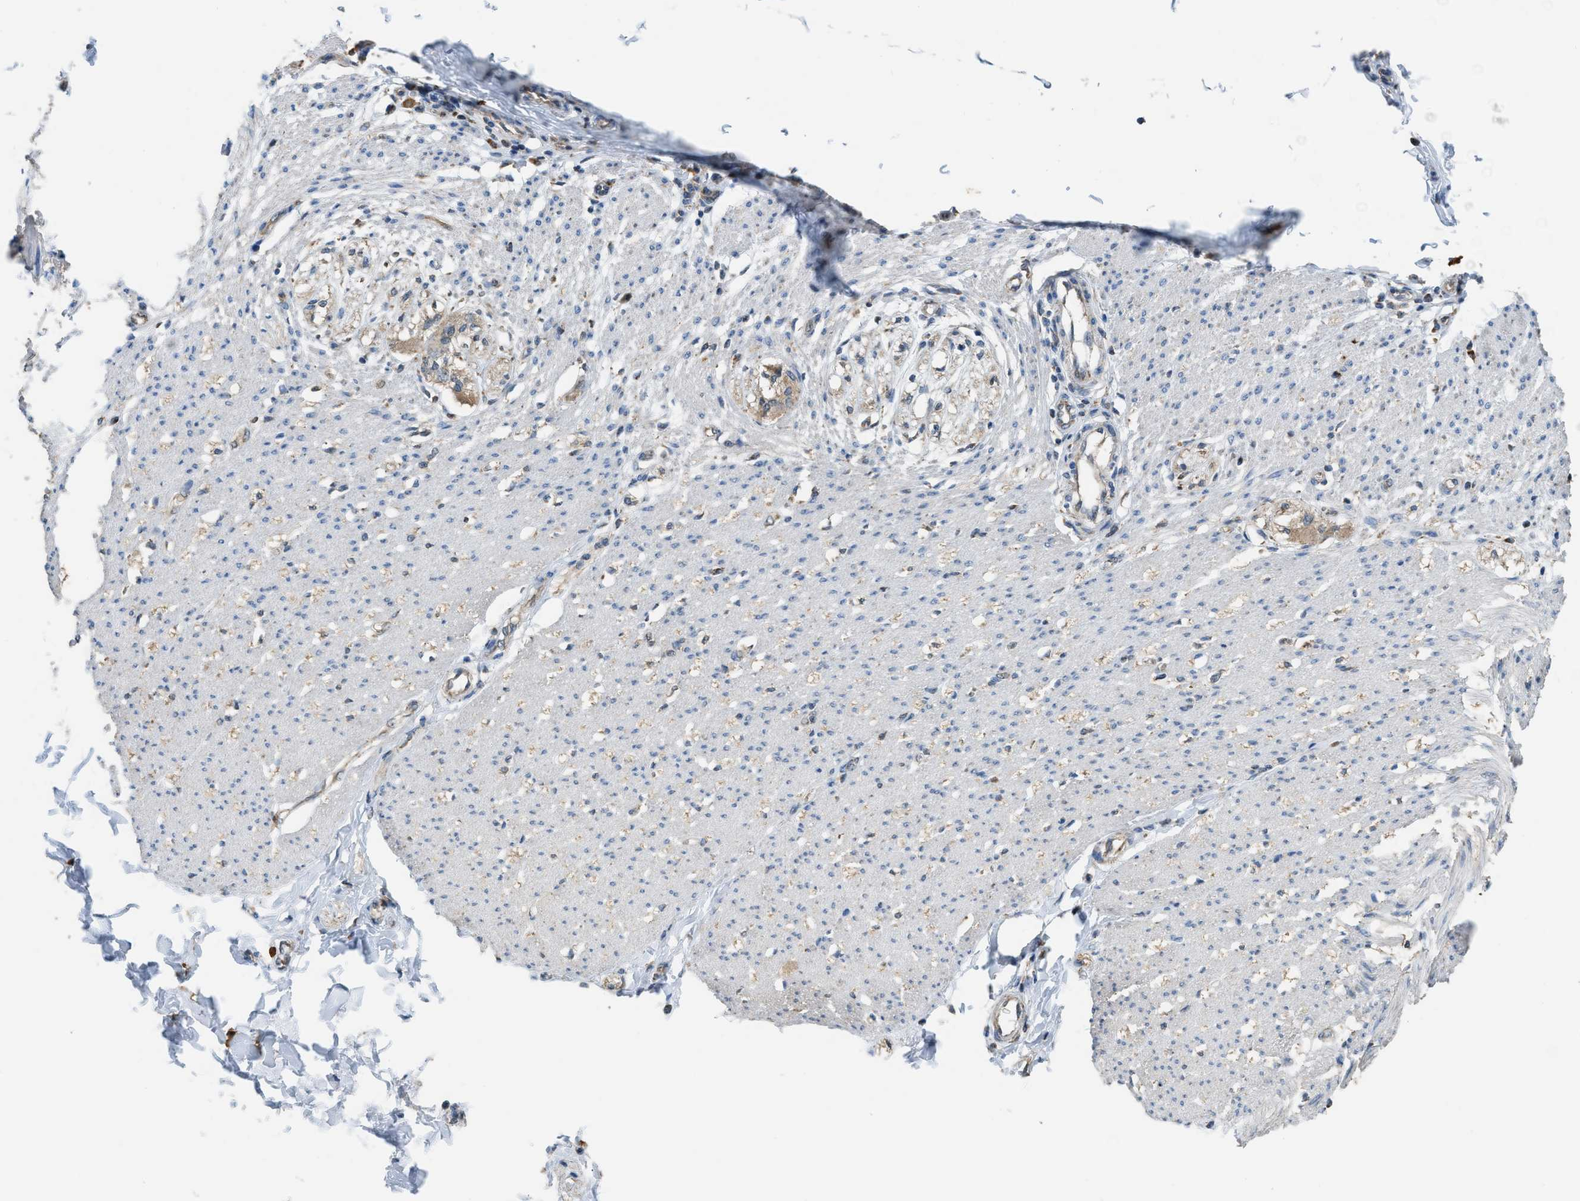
{"staining": {"intensity": "weak", "quantity": "<25%", "location": "cytoplasmic/membranous"}, "tissue": "smooth muscle", "cell_type": "Smooth muscle cells", "image_type": "normal", "snomed": [{"axis": "morphology", "description": "Normal tissue, NOS"}, {"axis": "morphology", "description": "Adenocarcinoma, NOS"}, {"axis": "topography", "description": "Colon"}, {"axis": "topography", "description": "Peripheral nerve tissue"}], "caption": "A high-resolution photomicrograph shows immunohistochemistry (IHC) staining of unremarkable smooth muscle, which reveals no significant expression in smooth muscle cells.", "gene": "ETFB", "patient": {"sex": "male", "age": 14}}